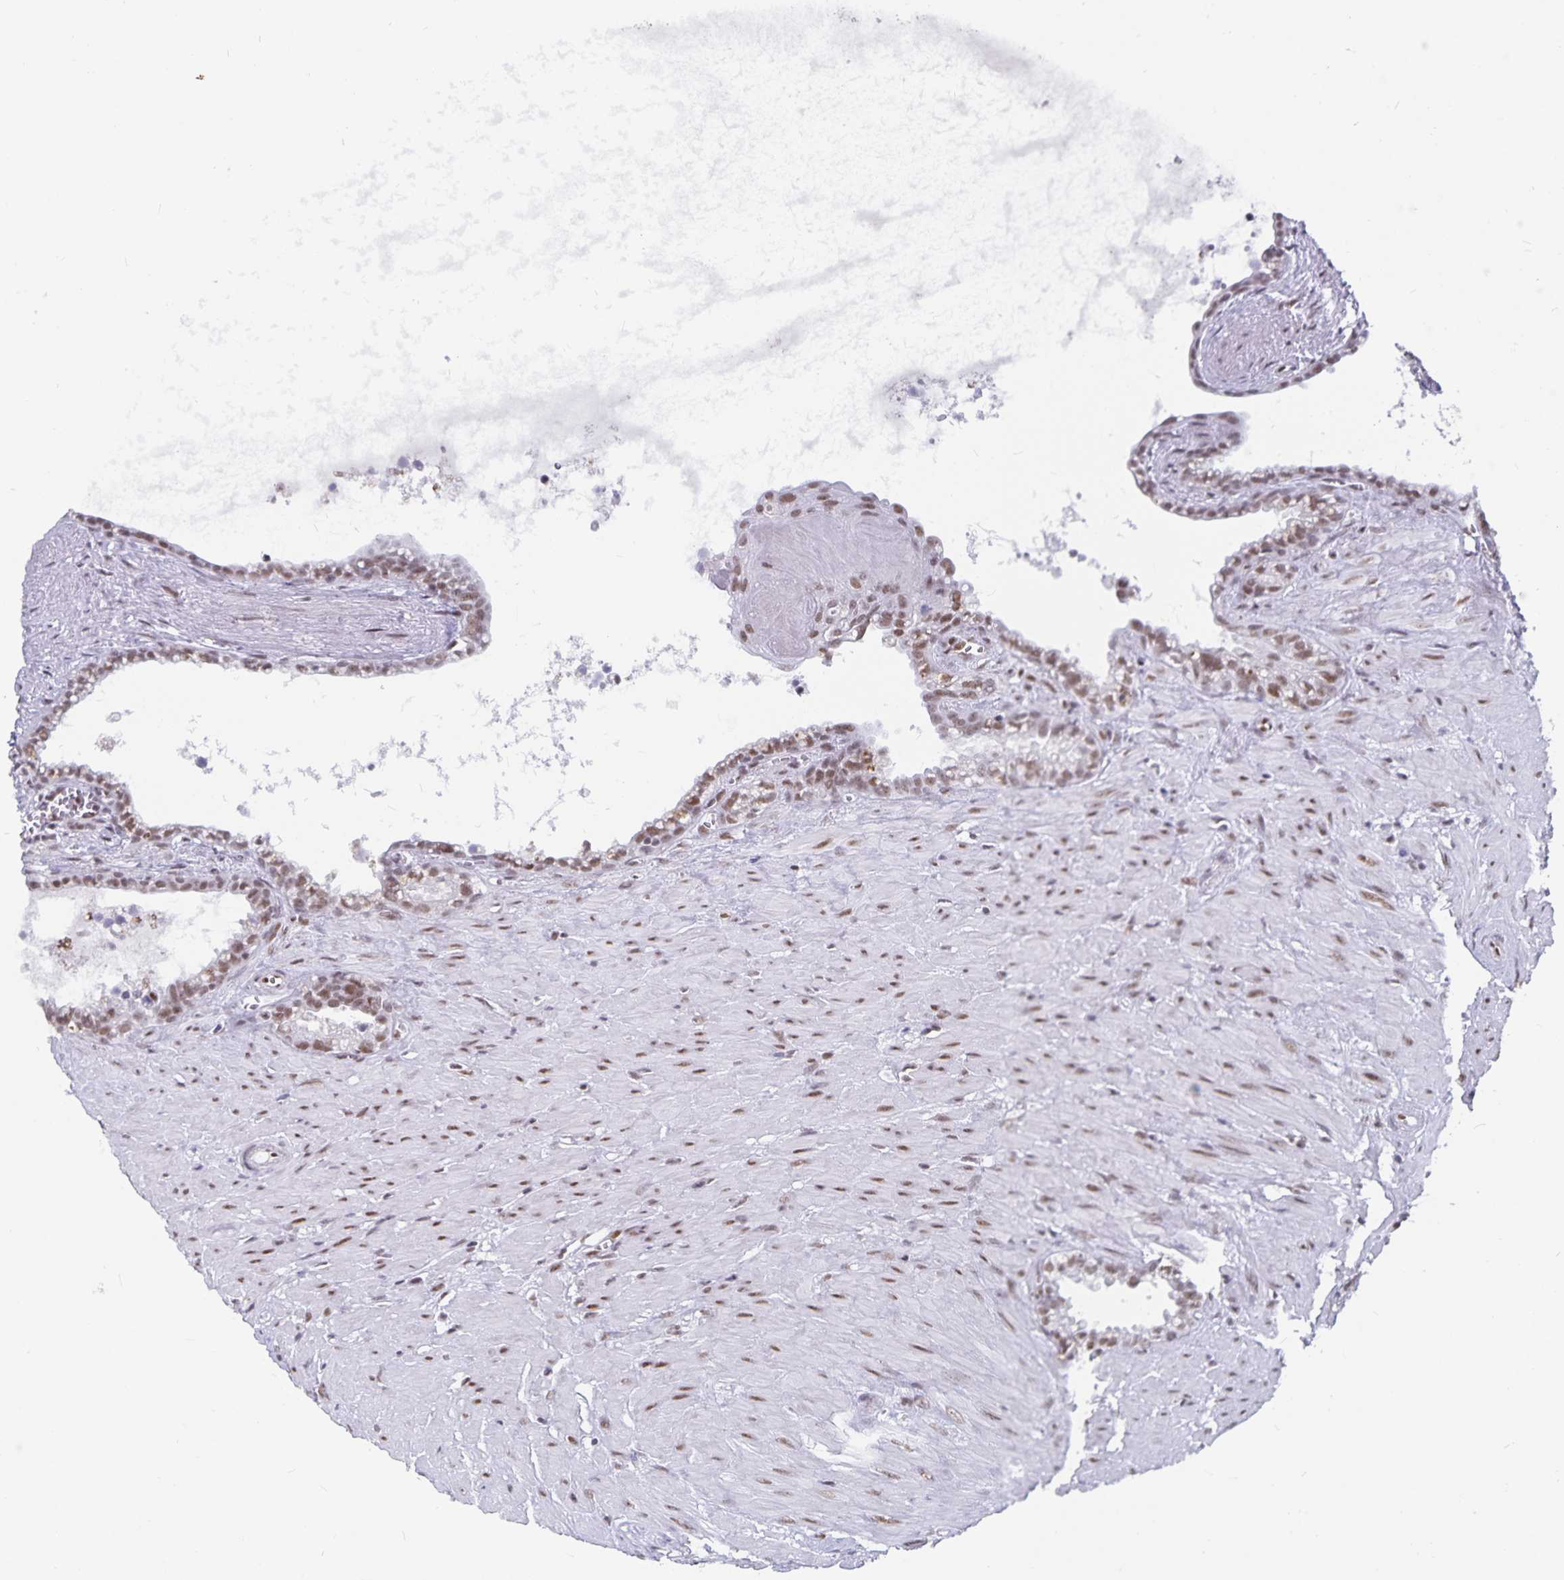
{"staining": {"intensity": "moderate", "quantity": "25%-75%", "location": "nuclear"}, "tissue": "seminal vesicle", "cell_type": "Glandular cells", "image_type": "normal", "snomed": [{"axis": "morphology", "description": "Normal tissue, NOS"}, {"axis": "topography", "description": "Seminal veicle"}], "caption": "Protein staining of unremarkable seminal vesicle demonstrates moderate nuclear staining in about 25%-75% of glandular cells. (Brightfield microscopy of DAB IHC at high magnification).", "gene": "PBX2", "patient": {"sex": "male", "age": 76}}